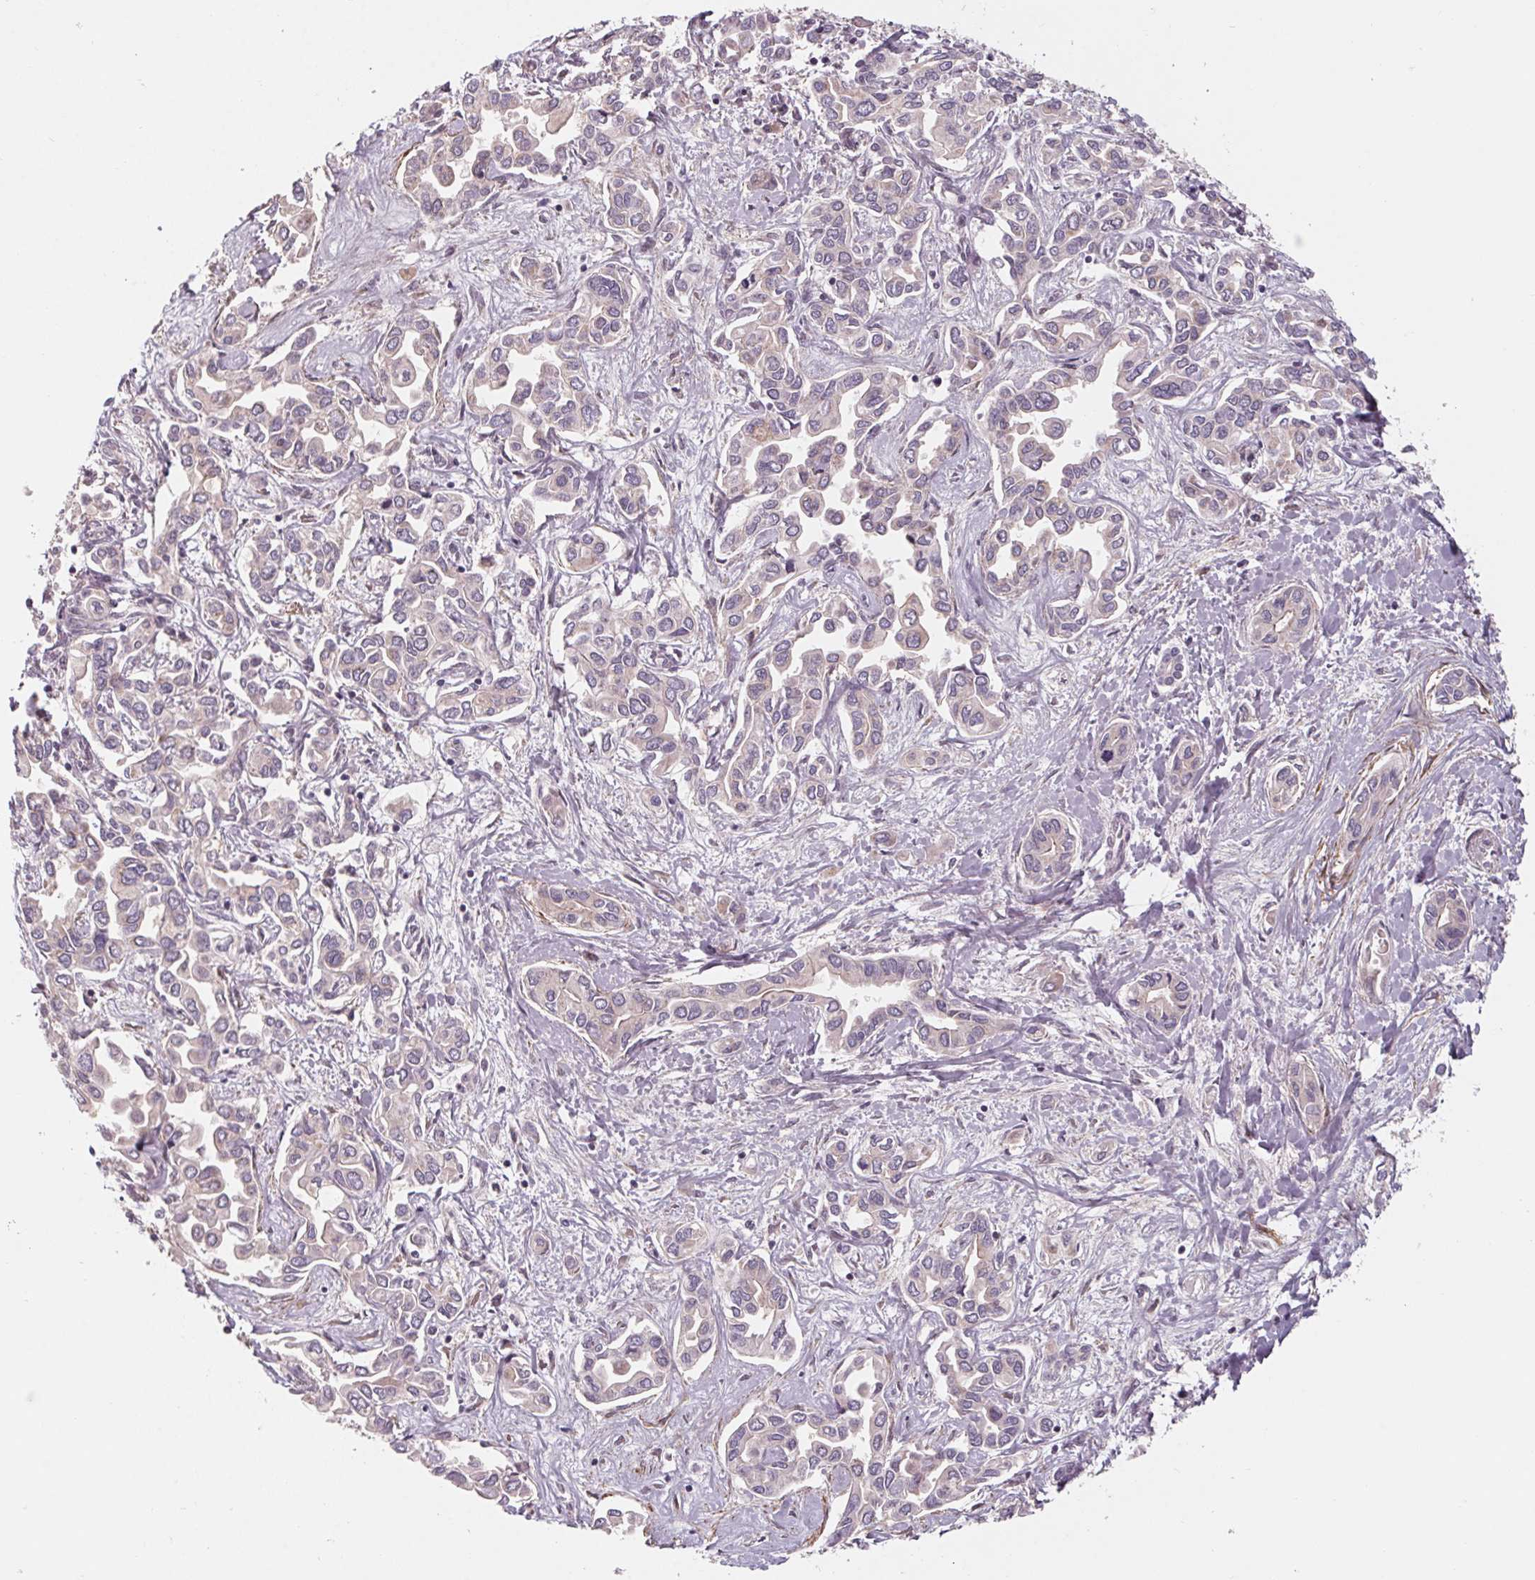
{"staining": {"intensity": "weak", "quantity": "<25%", "location": "cytoplasmic/membranous"}, "tissue": "liver cancer", "cell_type": "Tumor cells", "image_type": "cancer", "snomed": [{"axis": "morphology", "description": "Cholangiocarcinoma"}, {"axis": "topography", "description": "Liver"}], "caption": "Immunohistochemical staining of liver cholangiocarcinoma displays no significant positivity in tumor cells.", "gene": "CCDC112", "patient": {"sex": "female", "age": 64}}